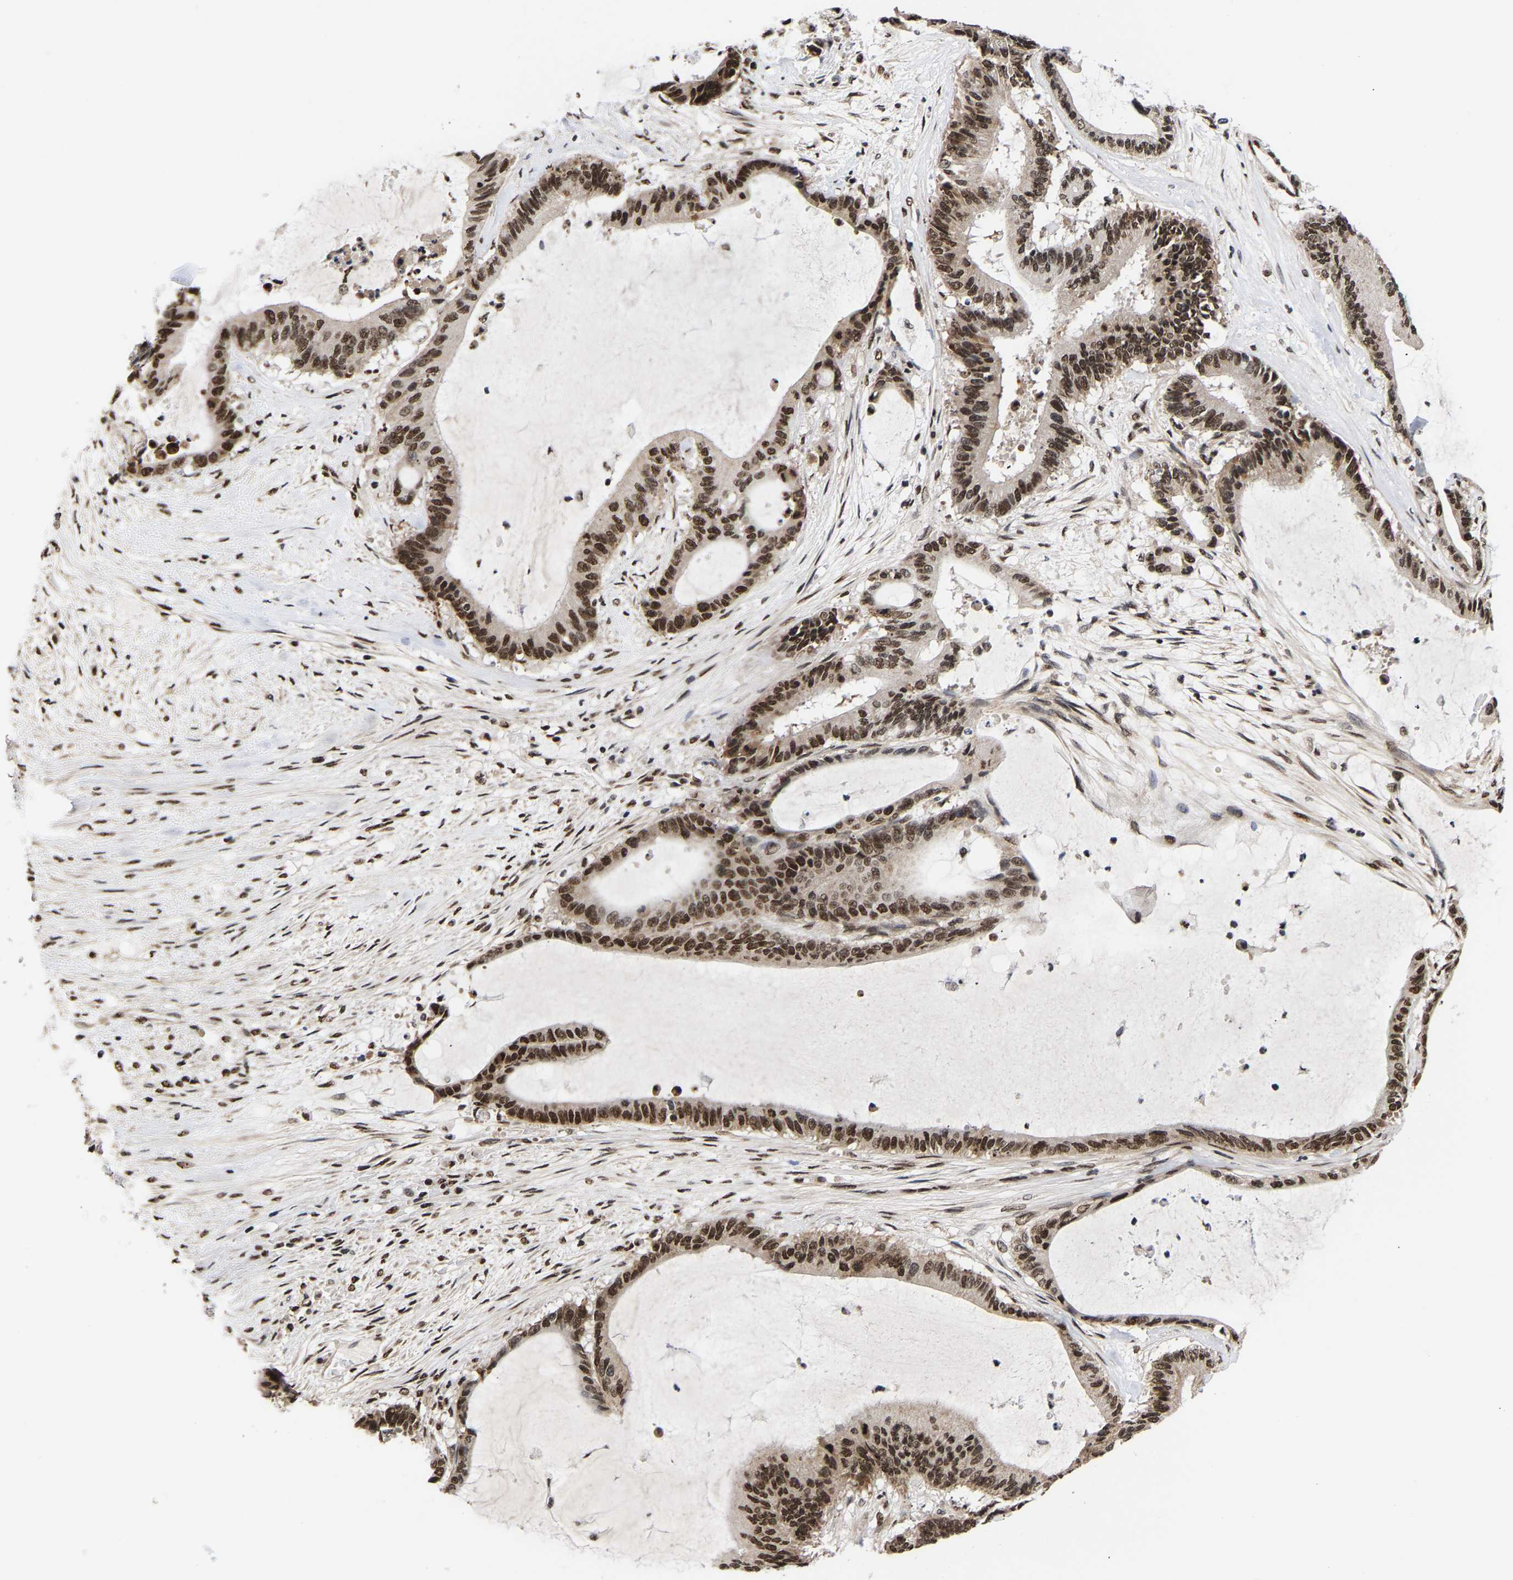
{"staining": {"intensity": "strong", "quantity": ">75%", "location": "nuclear"}, "tissue": "liver cancer", "cell_type": "Tumor cells", "image_type": "cancer", "snomed": [{"axis": "morphology", "description": "Cholangiocarcinoma"}, {"axis": "topography", "description": "Liver"}], "caption": "Immunohistochemistry (IHC) of liver cancer displays high levels of strong nuclear staining in approximately >75% of tumor cells. (DAB IHC, brown staining for protein, blue staining for nuclei).", "gene": "PSIP1", "patient": {"sex": "female", "age": 73}}